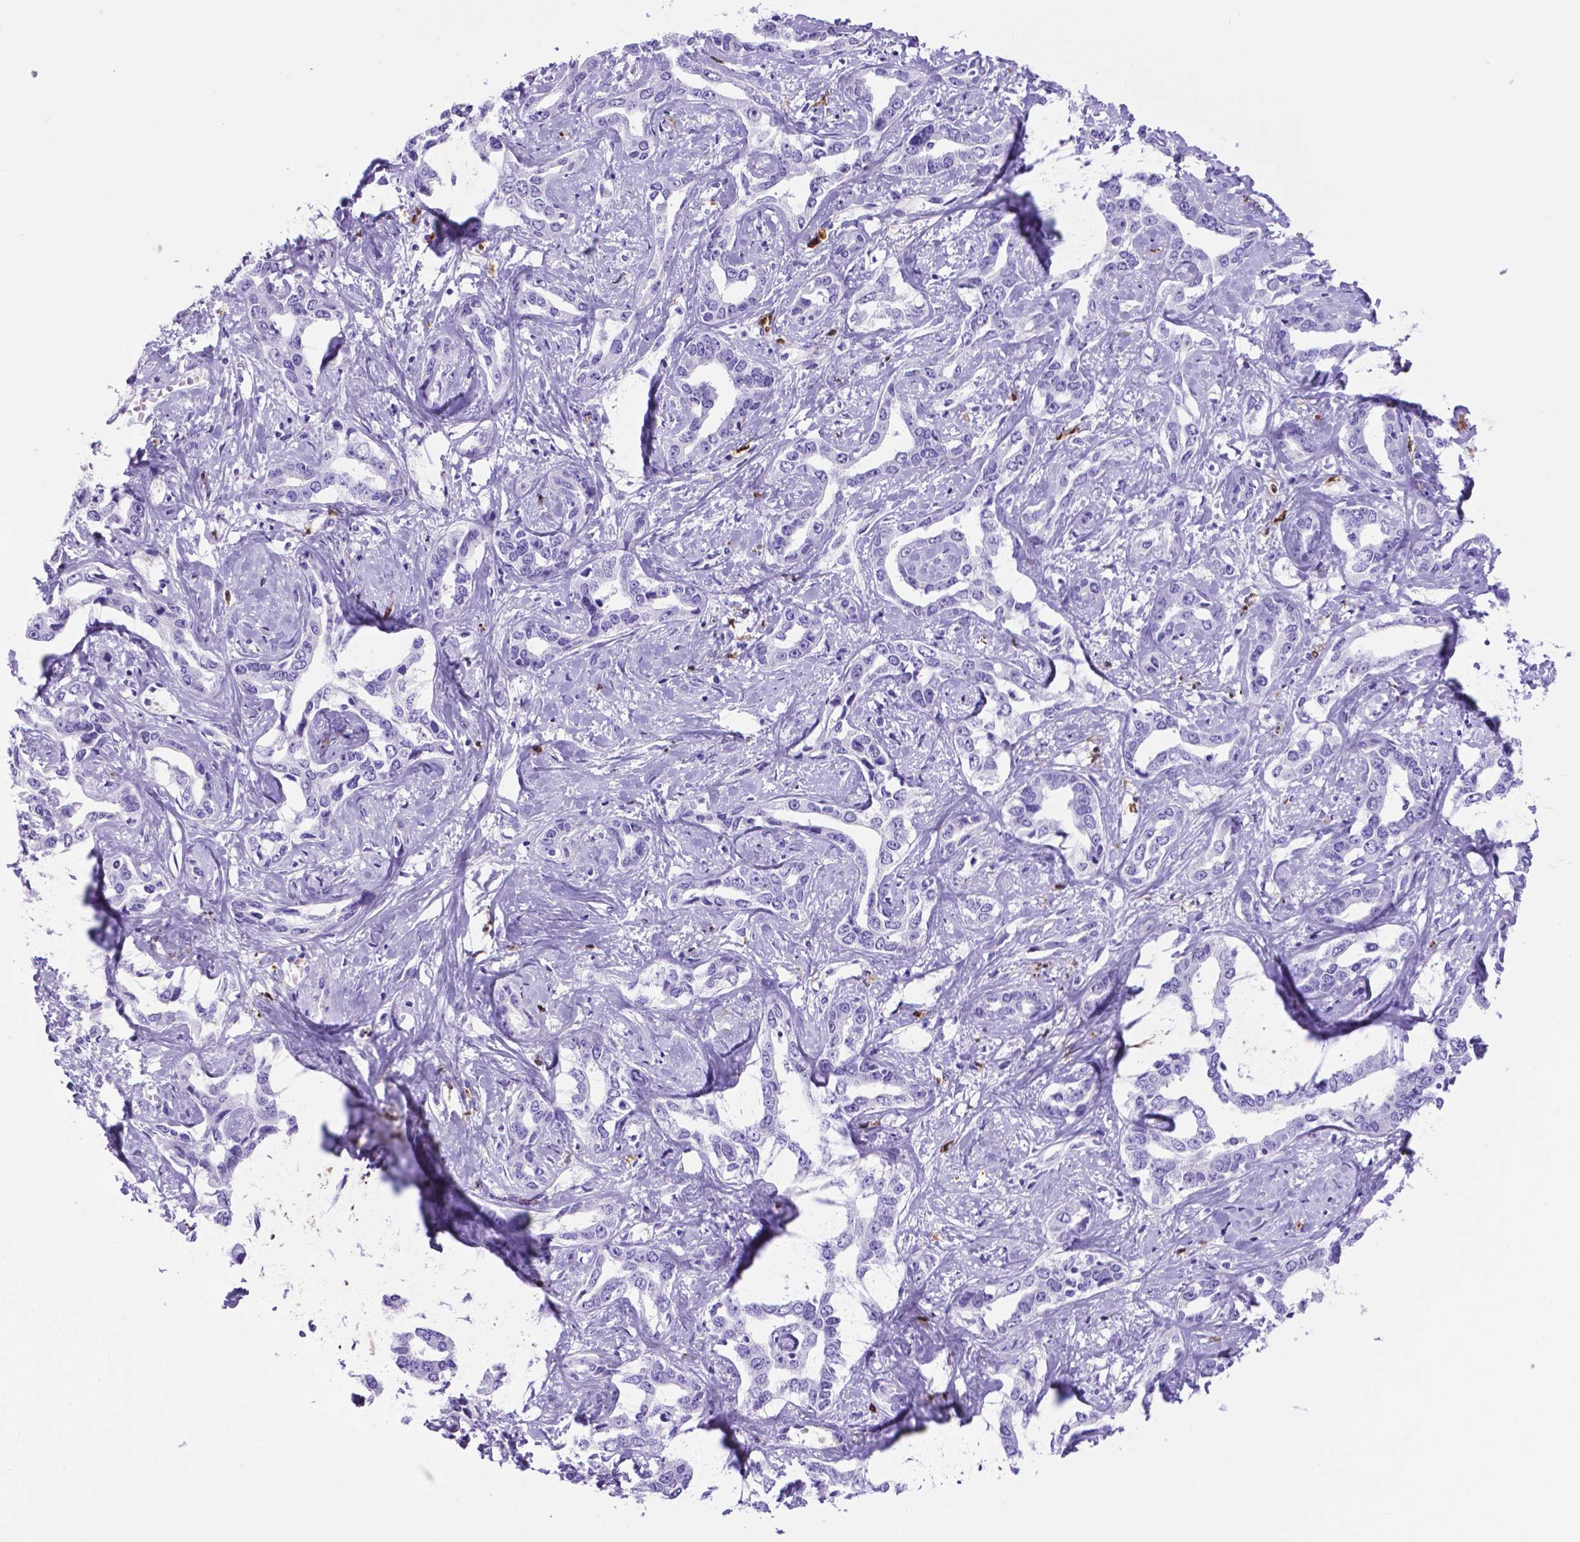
{"staining": {"intensity": "negative", "quantity": "none", "location": "none"}, "tissue": "liver cancer", "cell_type": "Tumor cells", "image_type": "cancer", "snomed": [{"axis": "morphology", "description": "Cholangiocarcinoma"}, {"axis": "topography", "description": "Liver"}], "caption": "Cholangiocarcinoma (liver) was stained to show a protein in brown. There is no significant staining in tumor cells.", "gene": "LZTR1", "patient": {"sex": "male", "age": 59}}